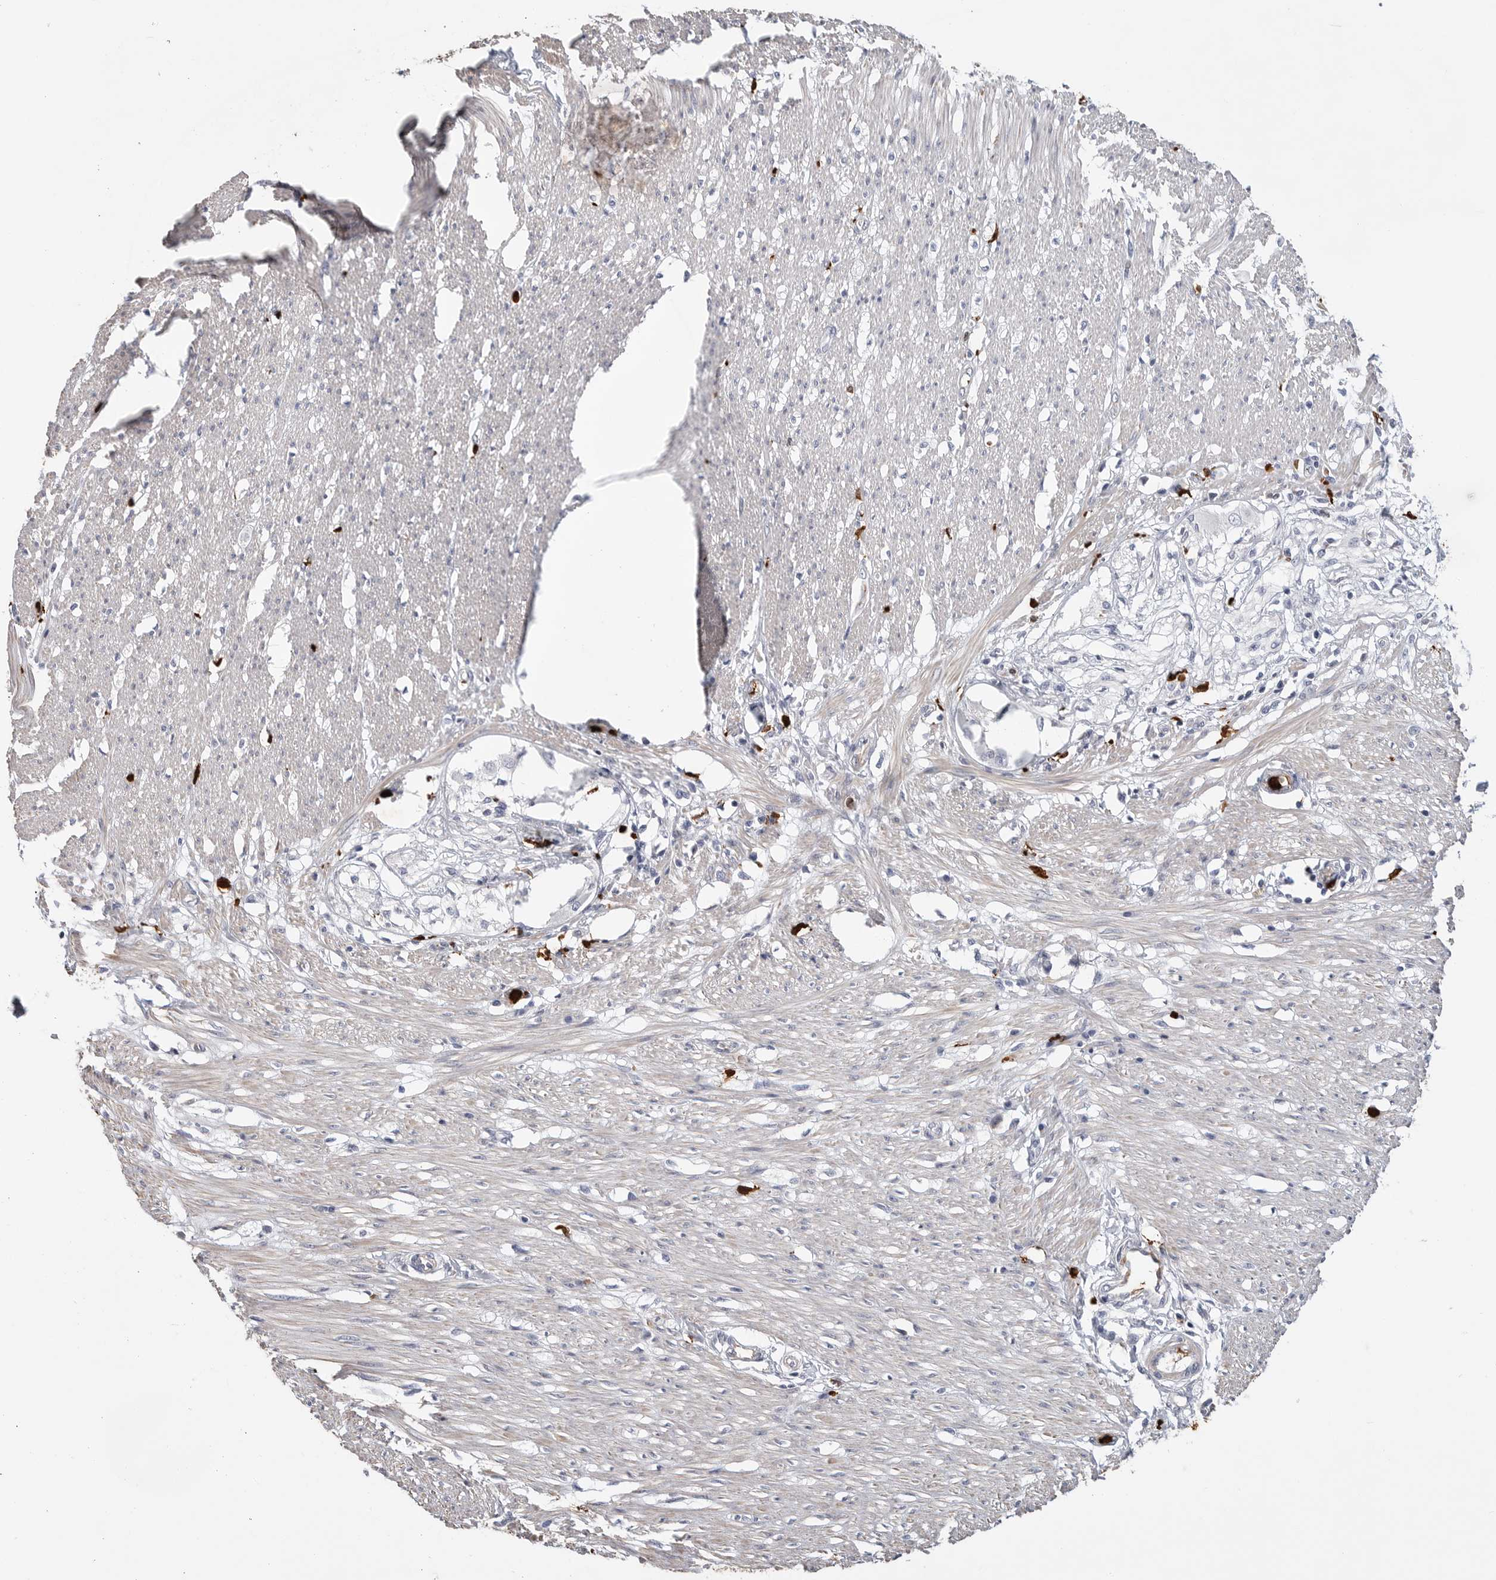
{"staining": {"intensity": "negative", "quantity": "none", "location": "none"}, "tissue": "smooth muscle", "cell_type": "Smooth muscle cells", "image_type": "normal", "snomed": [{"axis": "morphology", "description": "Normal tissue, NOS"}, {"axis": "morphology", "description": "Adenocarcinoma, NOS"}, {"axis": "topography", "description": "Colon"}, {"axis": "topography", "description": "Peripheral nerve tissue"}], "caption": "Normal smooth muscle was stained to show a protein in brown. There is no significant expression in smooth muscle cells. (Stains: DAB (3,3'-diaminobenzidine) immunohistochemistry with hematoxylin counter stain, Microscopy: brightfield microscopy at high magnification).", "gene": "CYB561D1", "patient": {"sex": "male", "age": 14}}